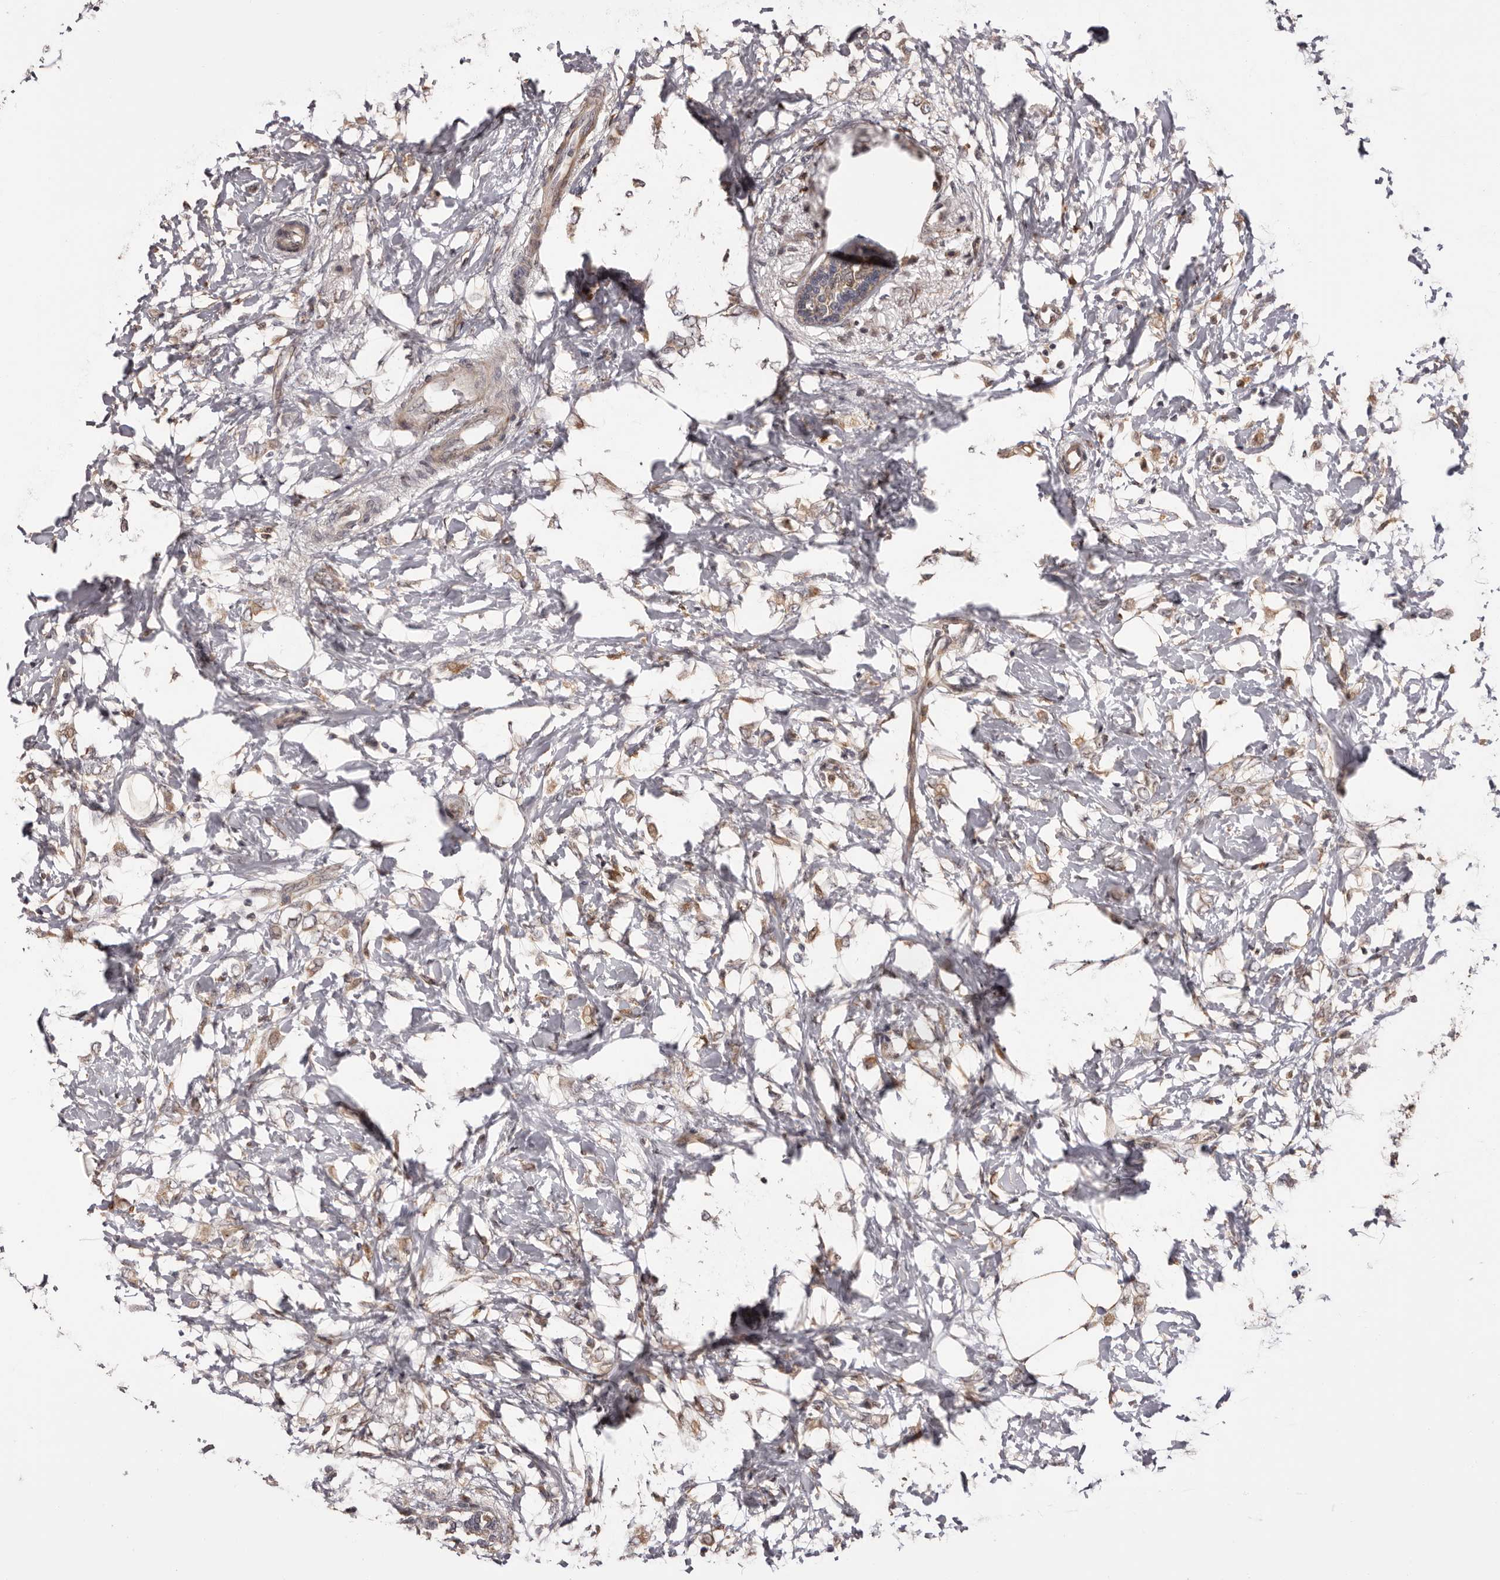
{"staining": {"intensity": "weak", "quantity": "25%-75%", "location": "cytoplasmic/membranous"}, "tissue": "breast cancer", "cell_type": "Tumor cells", "image_type": "cancer", "snomed": [{"axis": "morphology", "description": "Normal tissue, NOS"}, {"axis": "morphology", "description": "Lobular carcinoma"}, {"axis": "topography", "description": "Breast"}], "caption": "Immunohistochemistry of breast cancer (lobular carcinoma) reveals low levels of weak cytoplasmic/membranous expression in about 25%-75% of tumor cells.", "gene": "ZCCHC7", "patient": {"sex": "female", "age": 47}}